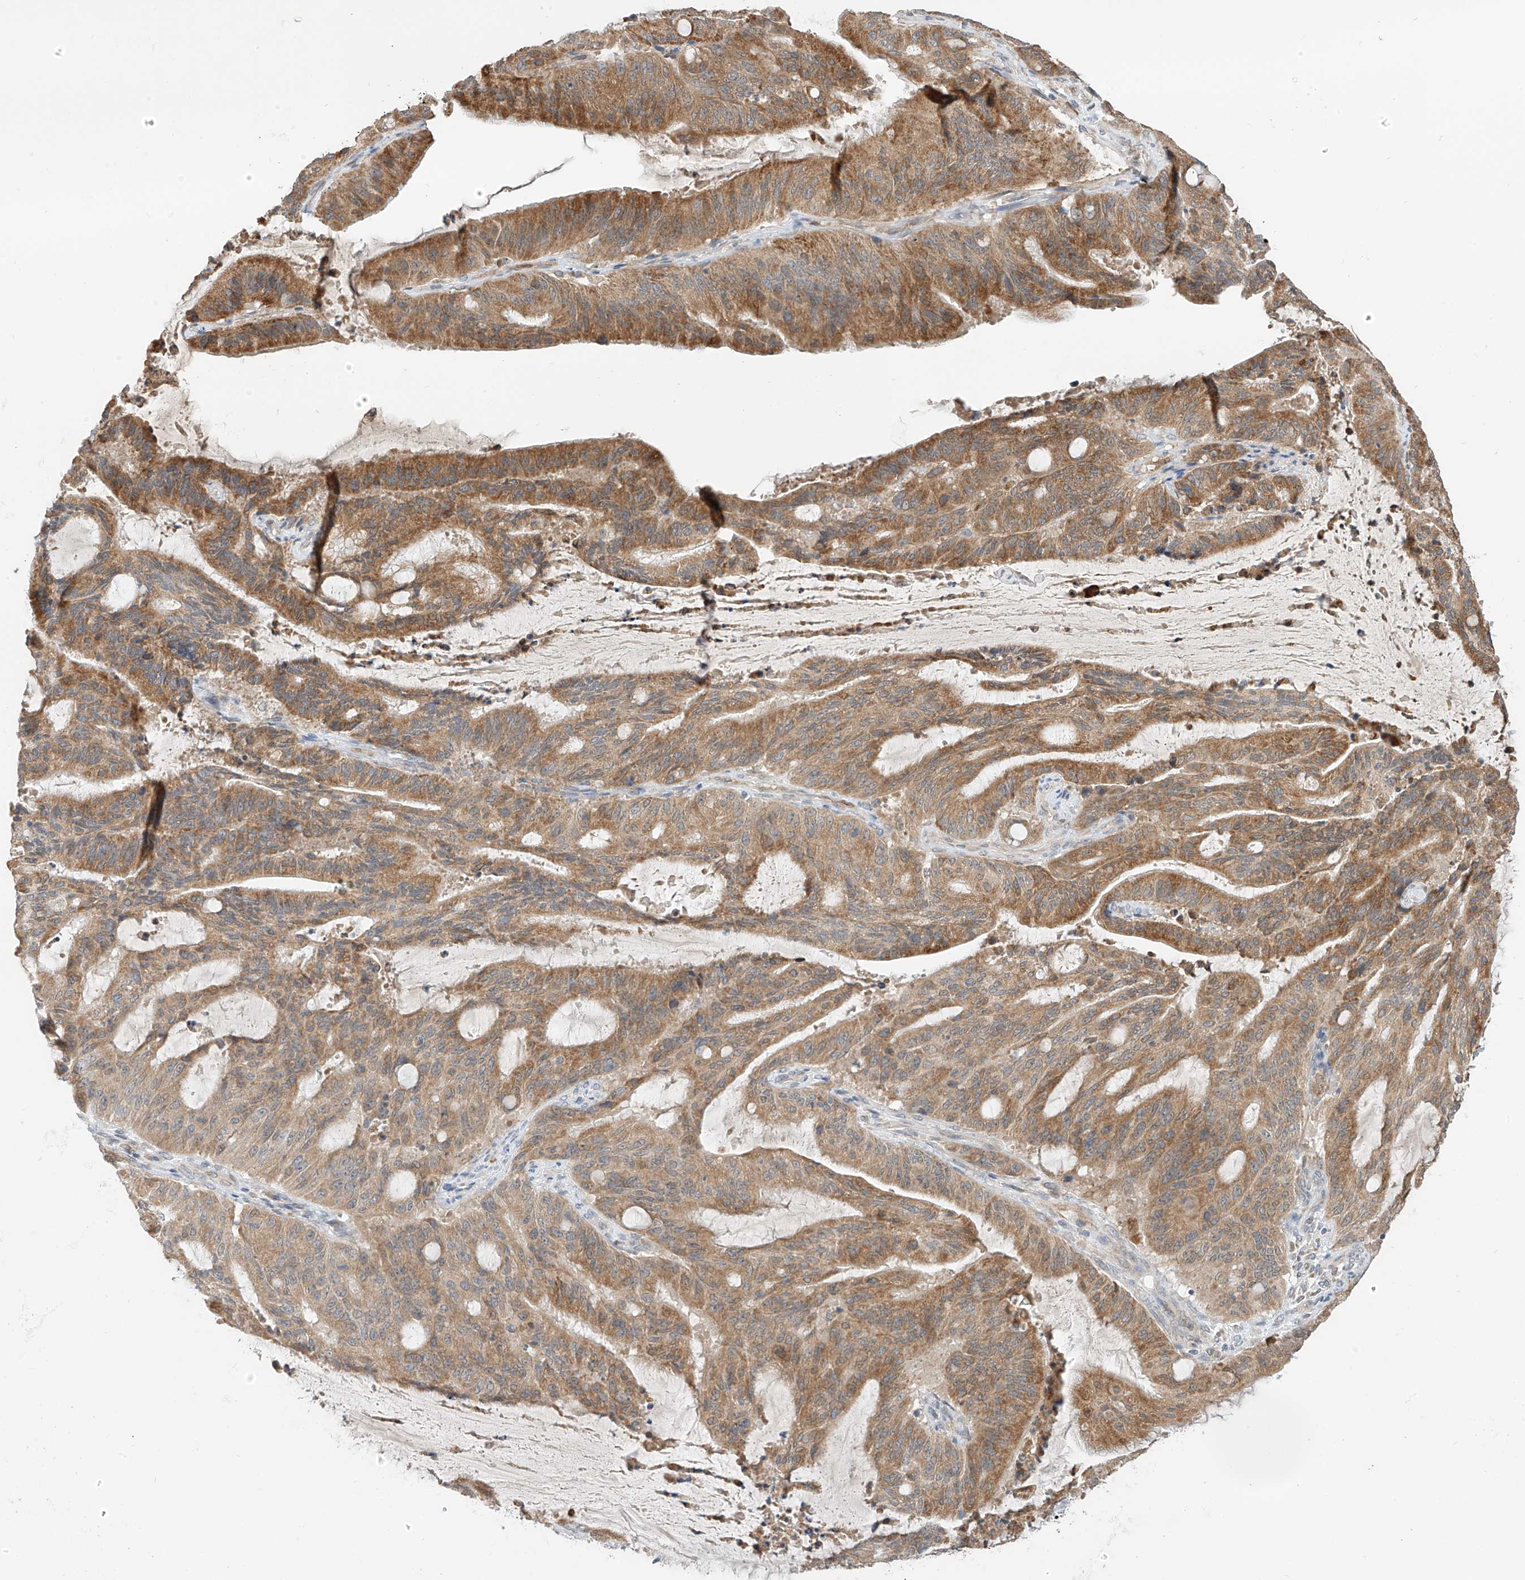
{"staining": {"intensity": "moderate", "quantity": "25%-75%", "location": "cytoplasmic/membranous"}, "tissue": "liver cancer", "cell_type": "Tumor cells", "image_type": "cancer", "snomed": [{"axis": "morphology", "description": "Normal tissue, NOS"}, {"axis": "morphology", "description": "Cholangiocarcinoma"}, {"axis": "topography", "description": "Liver"}, {"axis": "topography", "description": "Peripheral nerve tissue"}], "caption": "A brown stain shows moderate cytoplasmic/membranous staining of a protein in human liver cancer (cholangiocarcinoma) tumor cells.", "gene": "PPA2", "patient": {"sex": "female", "age": 73}}